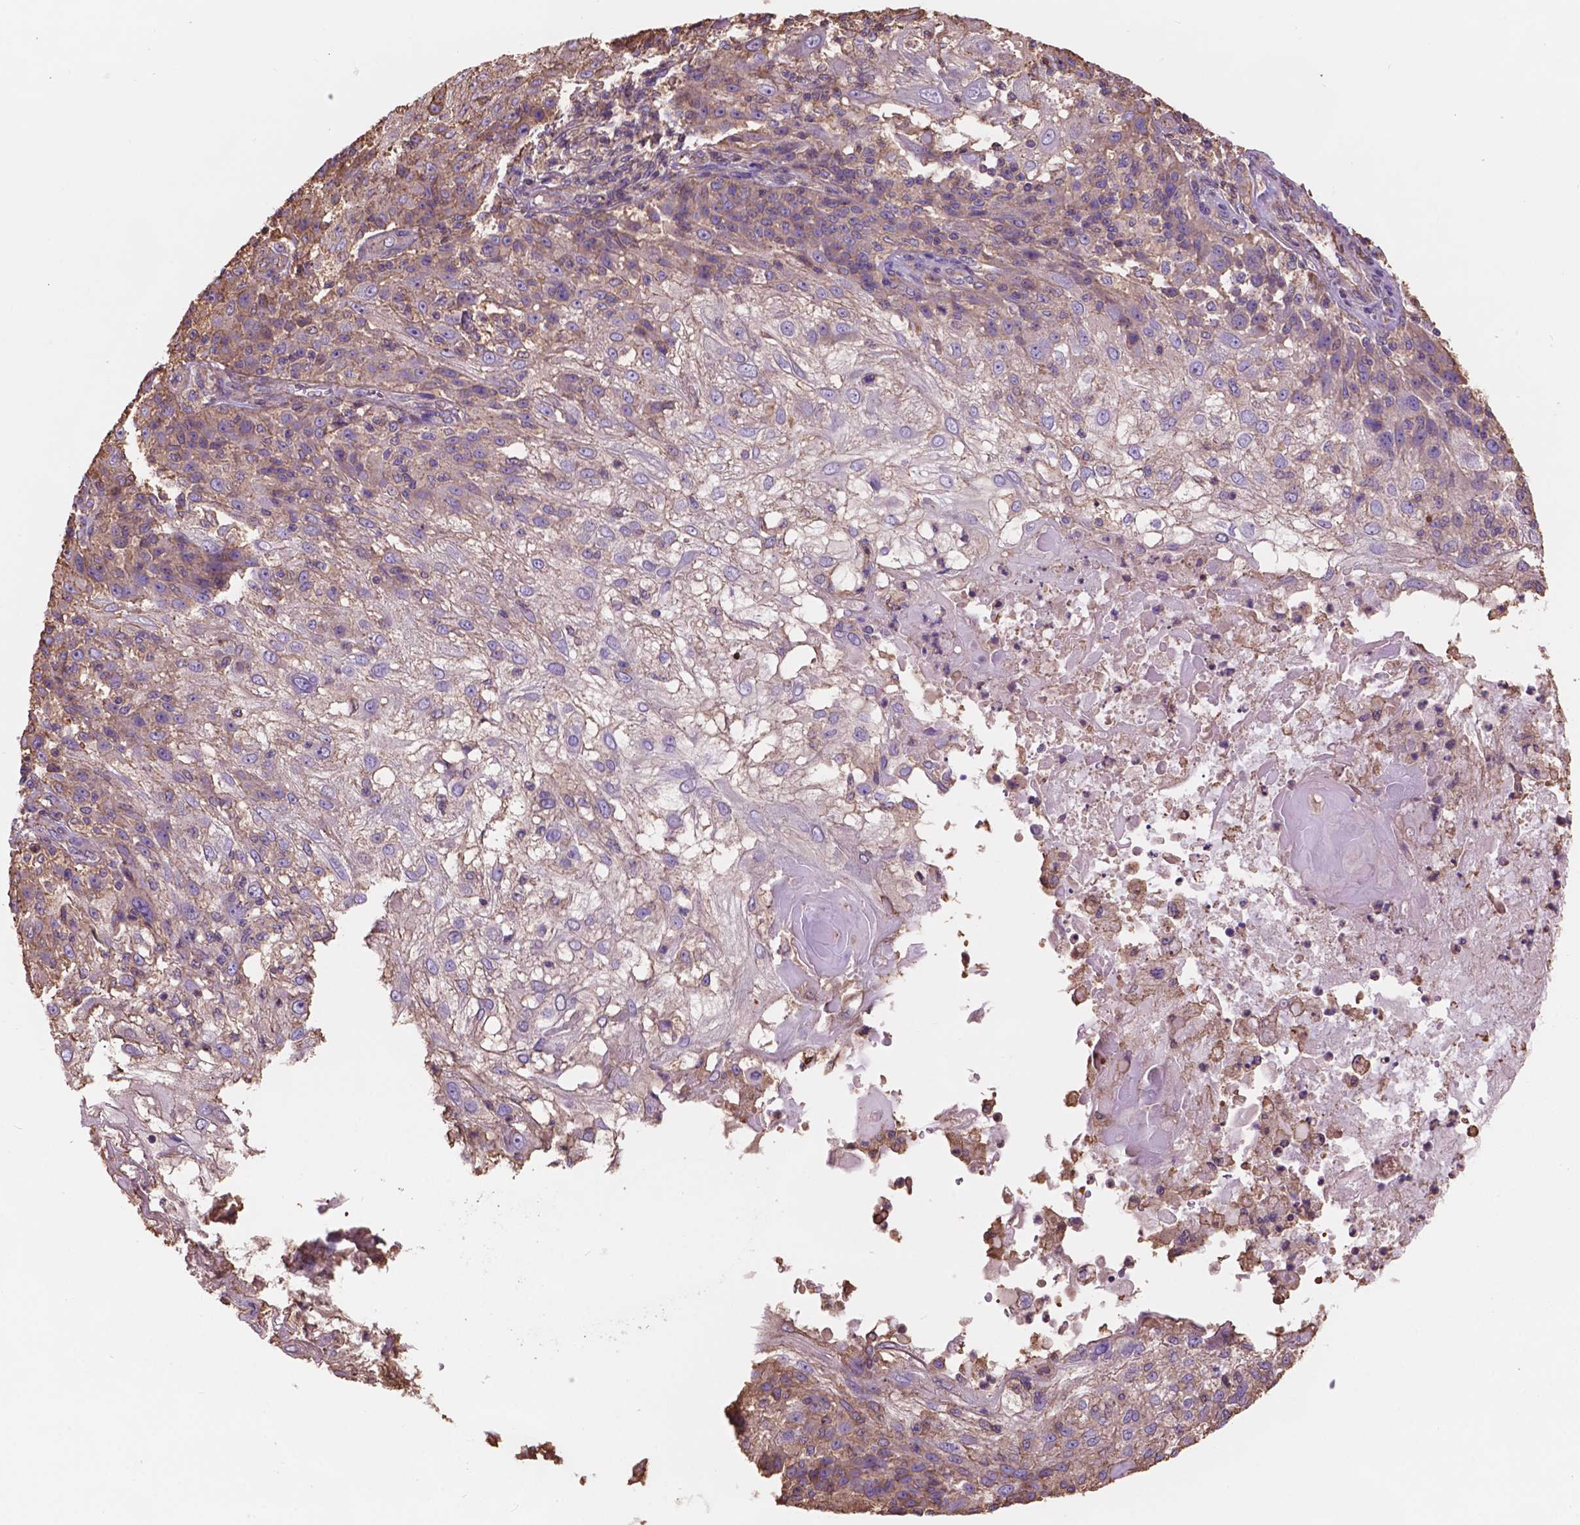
{"staining": {"intensity": "negative", "quantity": "none", "location": "none"}, "tissue": "skin cancer", "cell_type": "Tumor cells", "image_type": "cancer", "snomed": [{"axis": "morphology", "description": "Normal tissue, NOS"}, {"axis": "morphology", "description": "Squamous cell carcinoma, NOS"}, {"axis": "topography", "description": "Skin"}], "caption": "Image shows no protein staining in tumor cells of skin cancer (squamous cell carcinoma) tissue.", "gene": "NIPA2", "patient": {"sex": "female", "age": 83}}